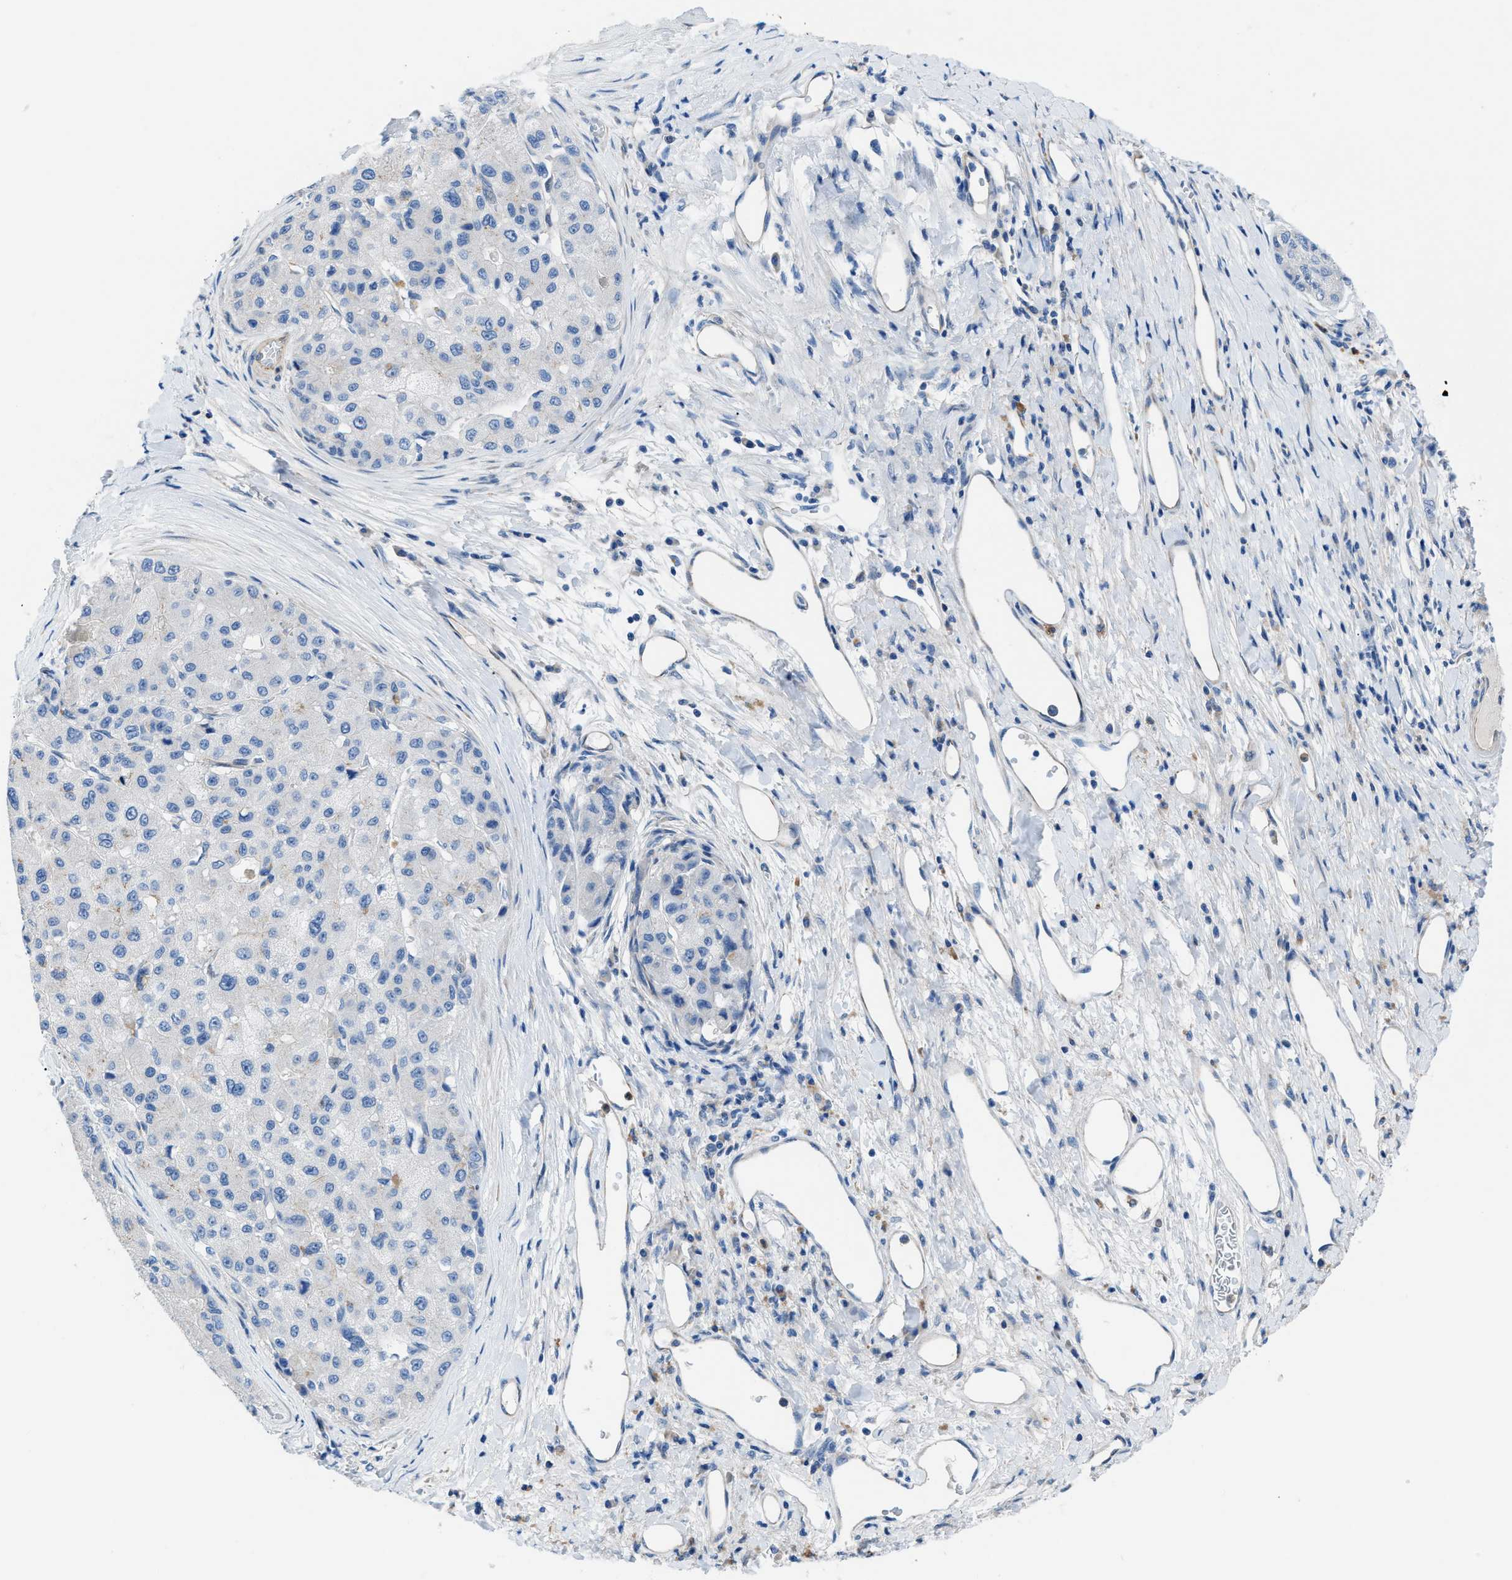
{"staining": {"intensity": "negative", "quantity": "none", "location": "none"}, "tissue": "liver cancer", "cell_type": "Tumor cells", "image_type": "cancer", "snomed": [{"axis": "morphology", "description": "Carcinoma, Hepatocellular, NOS"}, {"axis": "topography", "description": "Liver"}], "caption": "Immunohistochemical staining of liver hepatocellular carcinoma exhibits no significant expression in tumor cells.", "gene": "ITPR1", "patient": {"sex": "male", "age": 80}}